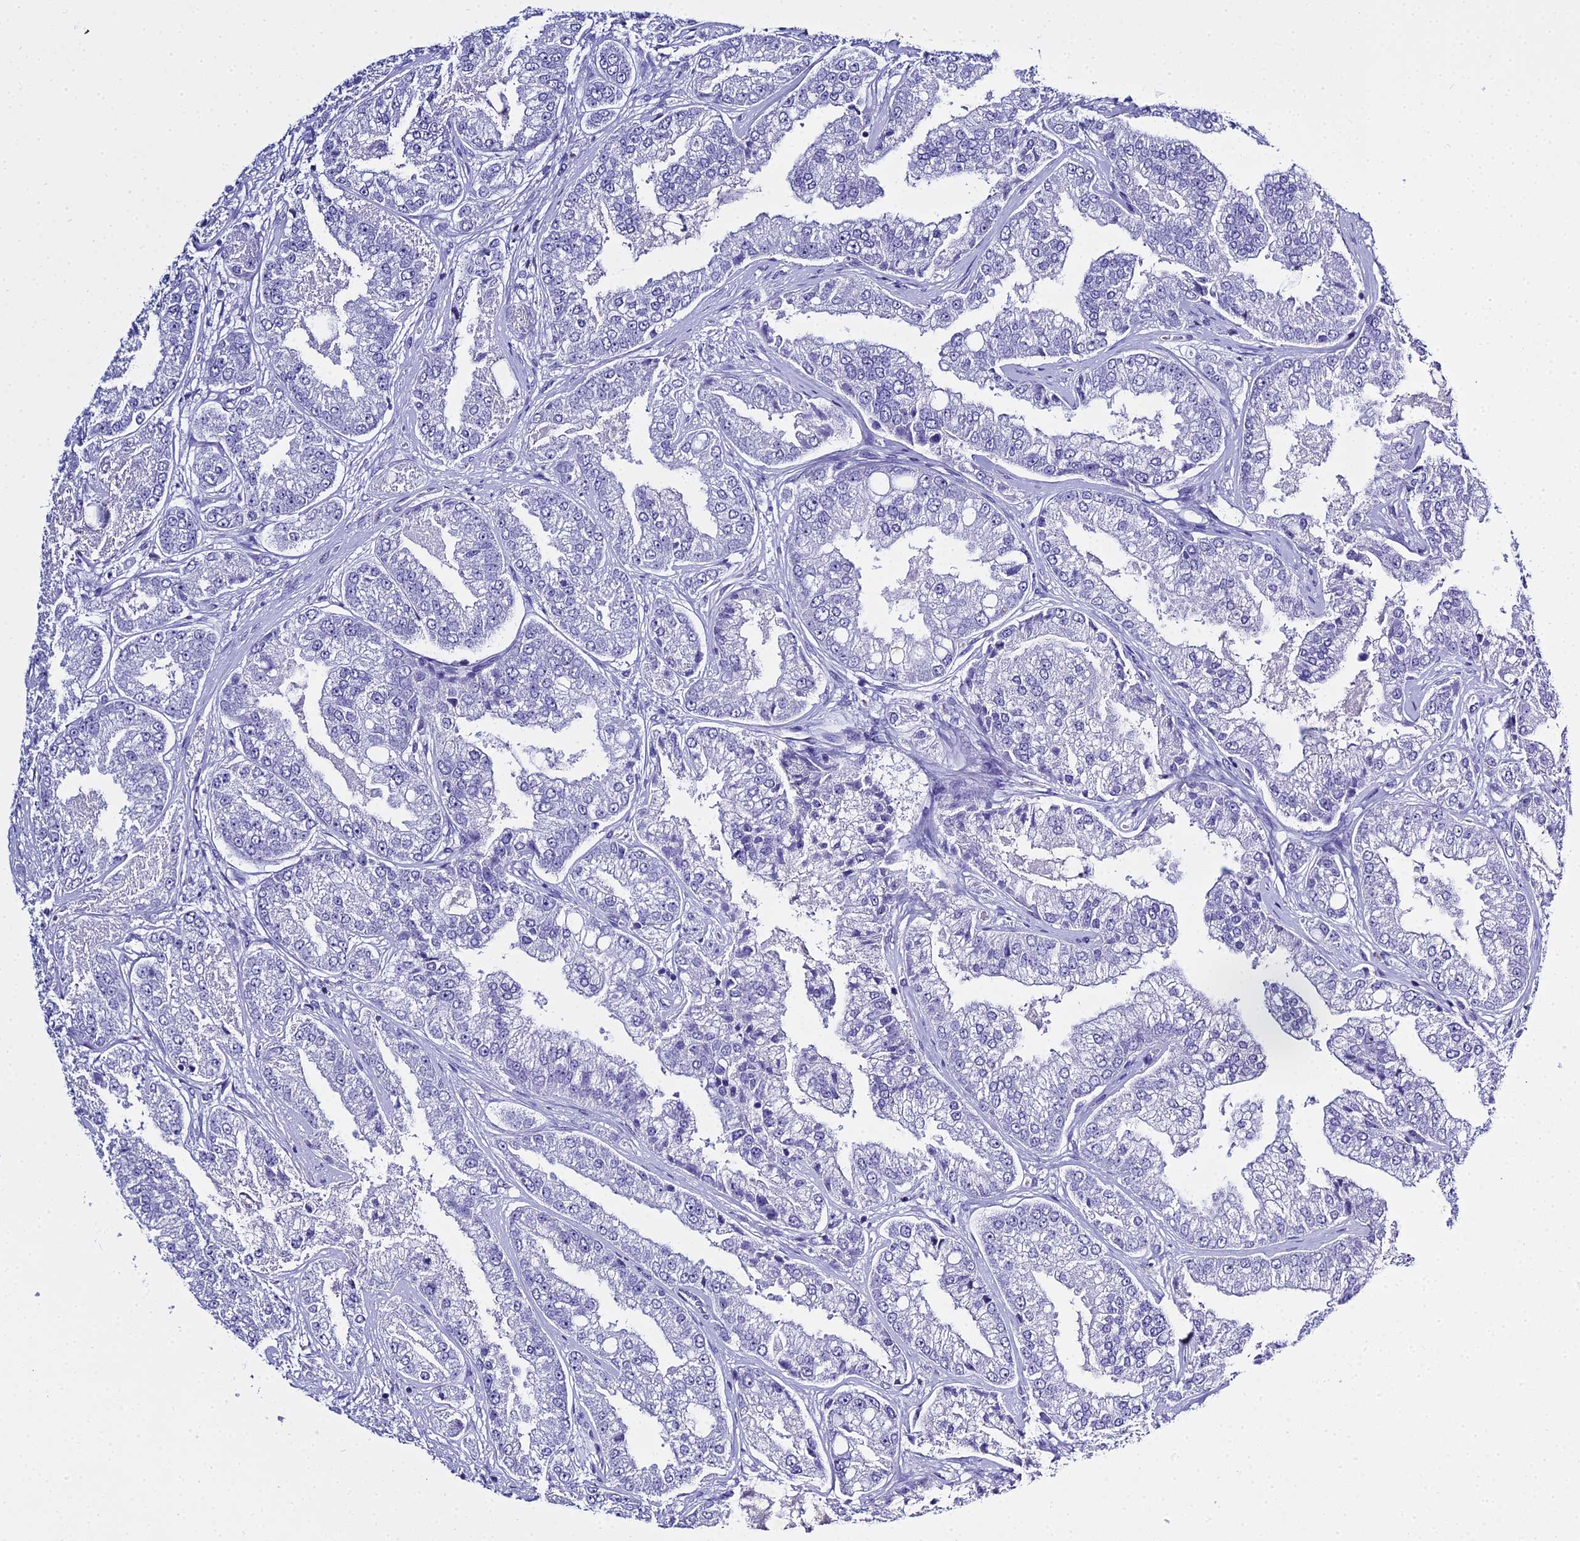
{"staining": {"intensity": "negative", "quantity": "none", "location": "none"}, "tissue": "prostate cancer", "cell_type": "Tumor cells", "image_type": "cancer", "snomed": [{"axis": "morphology", "description": "Adenocarcinoma, High grade"}, {"axis": "topography", "description": "Prostate"}], "caption": "Tumor cells are negative for protein expression in human prostate high-grade adenocarcinoma. (DAB IHC visualized using brightfield microscopy, high magnification).", "gene": "HMGB4", "patient": {"sex": "male", "age": 71}}